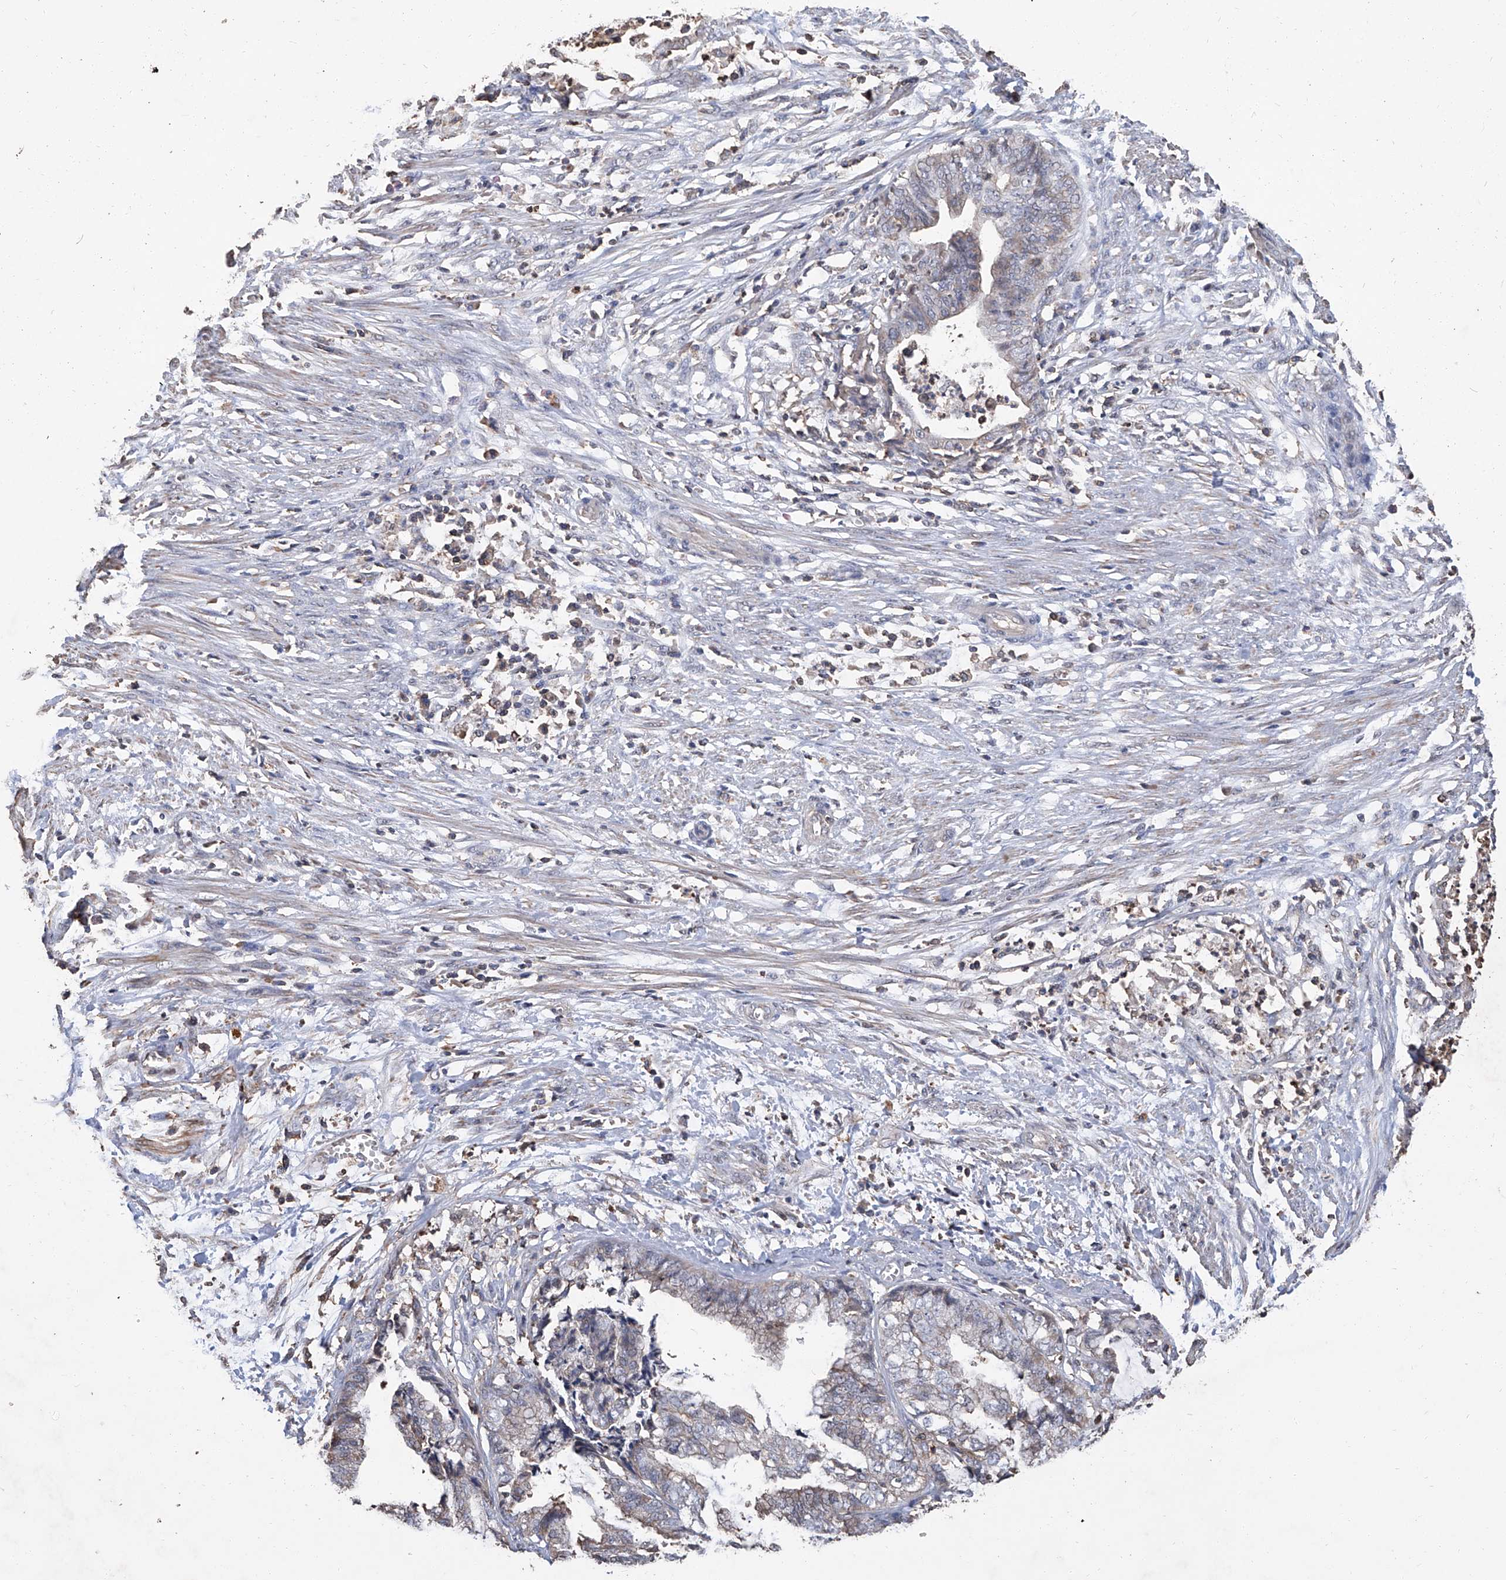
{"staining": {"intensity": "weak", "quantity": "<25%", "location": "cytoplasmic/membranous"}, "tissue": "endometrial cancer", "cell_type": "Tumor cells", "image_type": "cancer", "snomed": [{"axis": "morphology", "description": "Necrosis, NOS"}, {"axis": "morphology", "description": "Adenocarcinoma, NOS"}, {"axis": "topography", "description": "Endometrium"}], "caption": "Immunohistochemical staining of human endometrial cancer (adenocarcinoma) displays no significant positivity in tumor cells.", "gene": "GPT", "patient": {"sex": "female", "age": 79}}